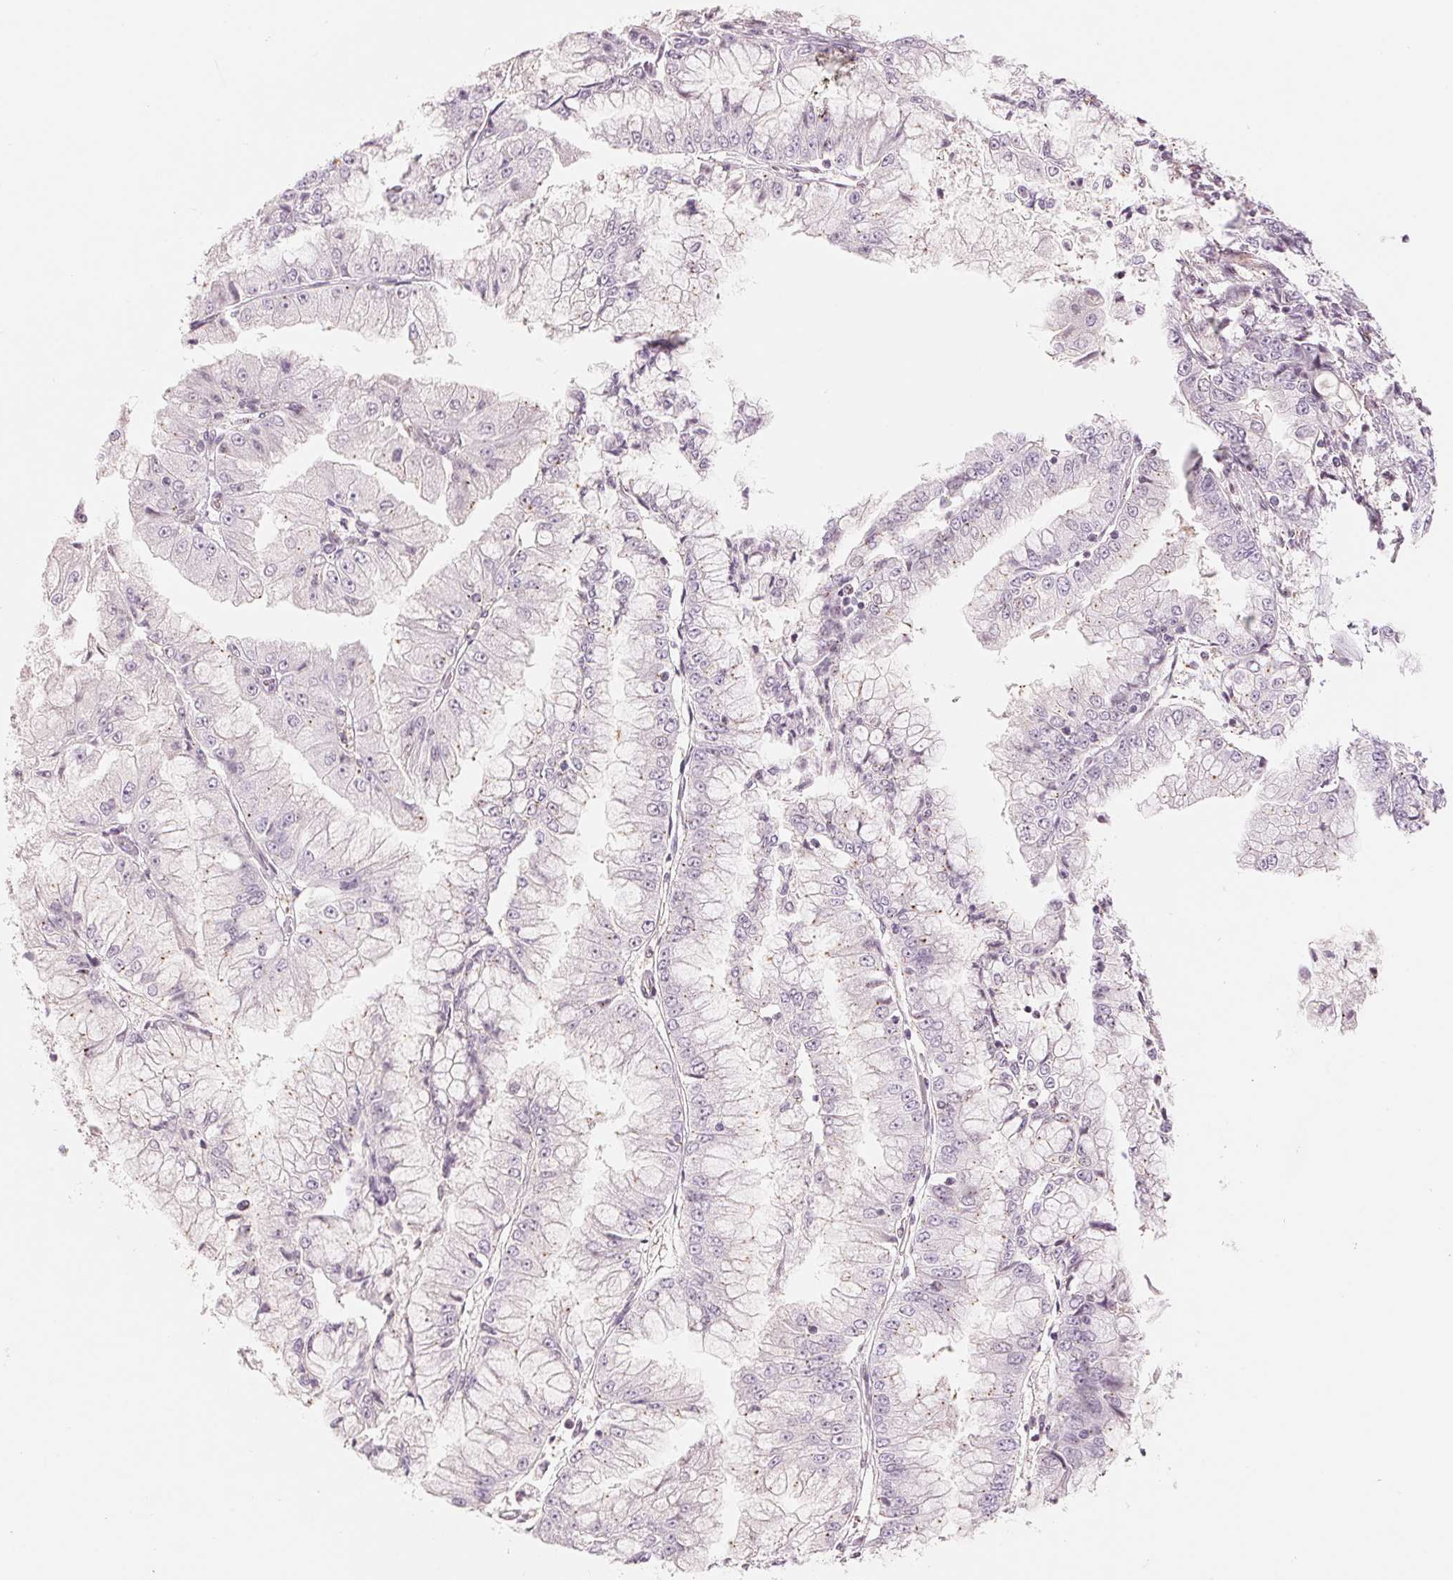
{"staining": {"intensity": "negative", "quantity": "none", "location": "none"}, "tissue": "stomach cancer", "cell_type": "Tumor cells", "image_type": "cancer", "snomed": [{"axis": "morphology", "description": "Adenocarcinoma, NOS"}, {"axis": "topography", "description": "Stomach, upper"}], "caption": "Protein analysis of stomach cancer (adenocarcinoma) demonstrates no significant staining in tumor cells.", "gene": "SLC17A4", "patient": {"sex": "female", "age": 74}}